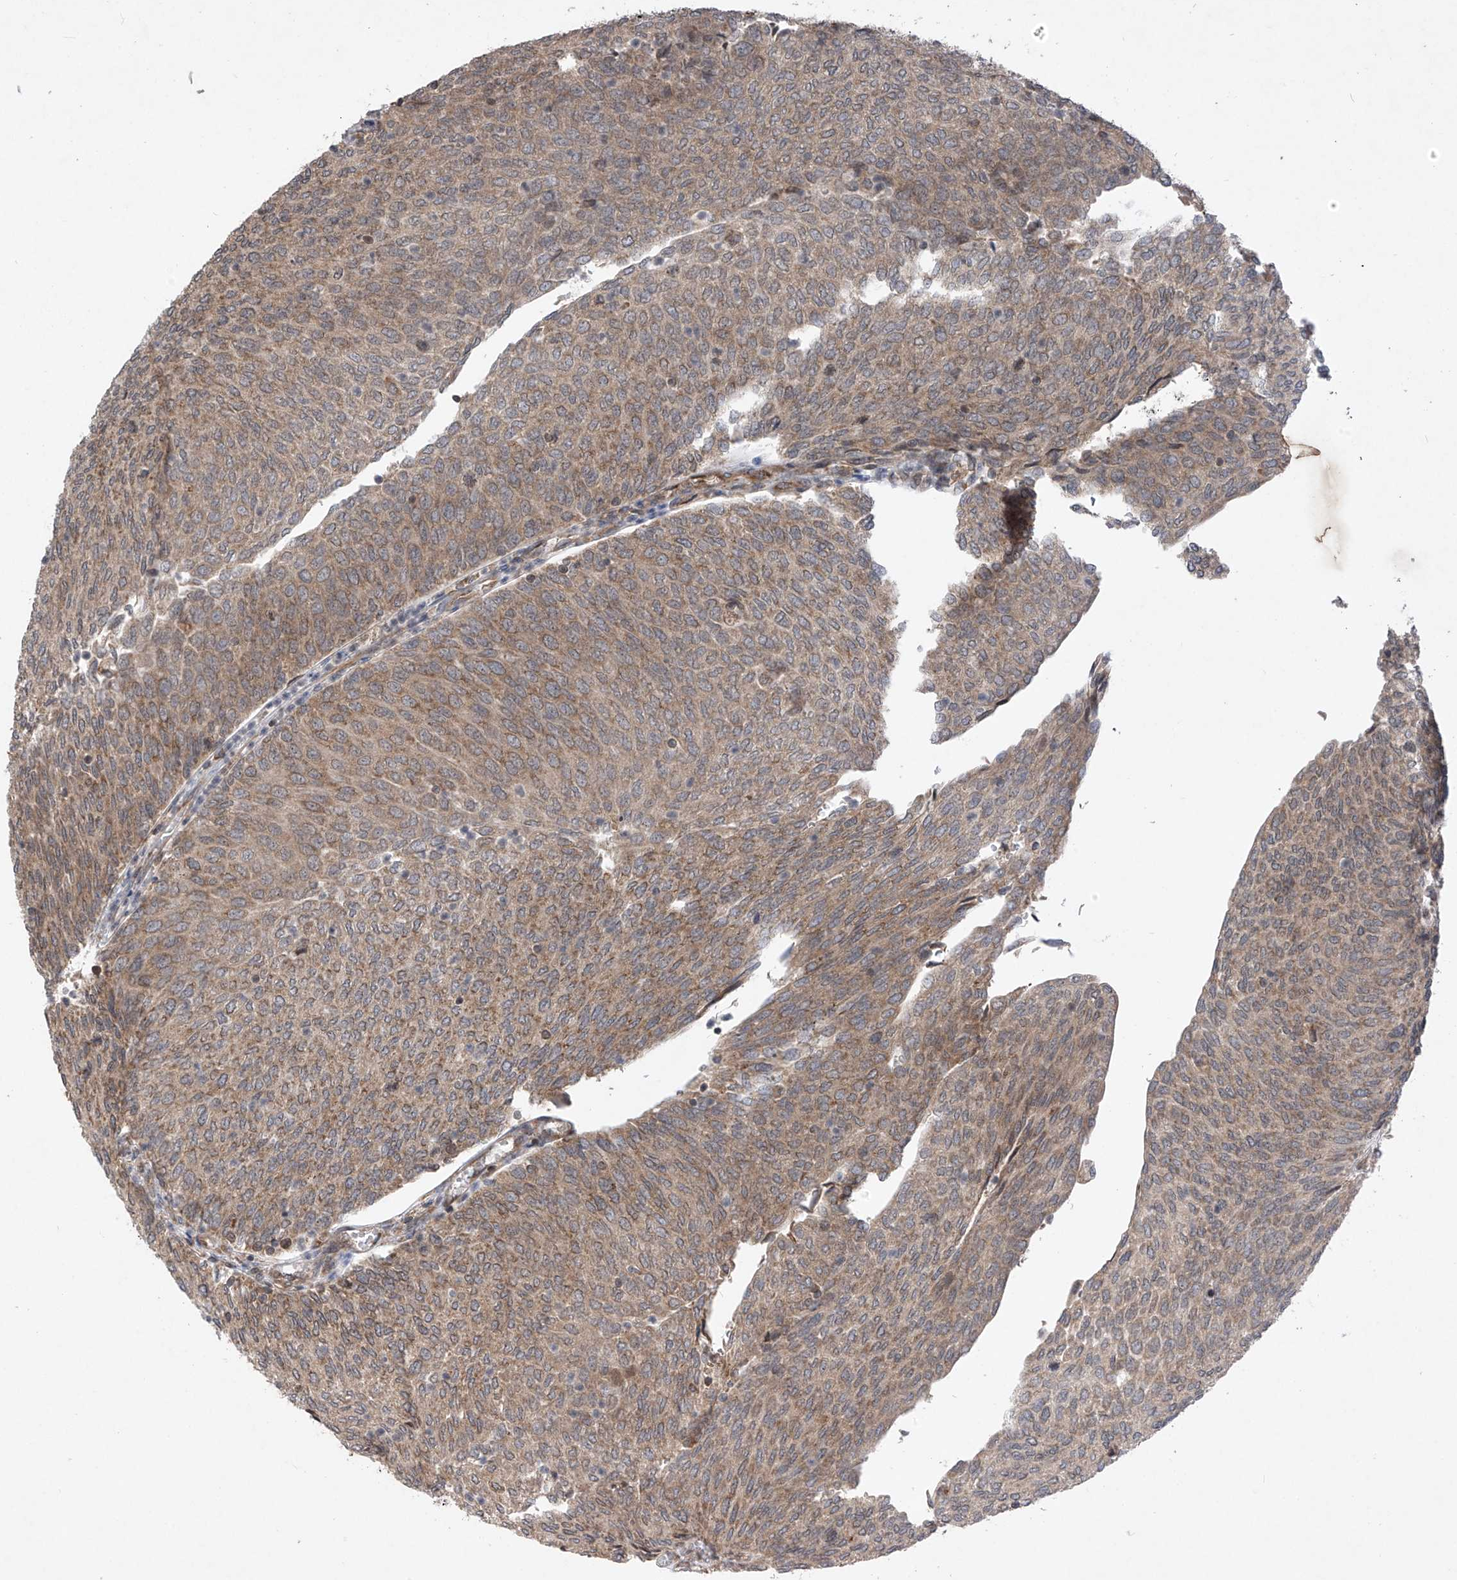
{"staining": {"intensity": "weak", "quantity": ">75%", "location": "cytoplasmic/membranous"}, "tissue": "urothelial cancer", "cell_type": "Tumor cells", "image_type": "cancer", "snomed": [{"axis": "morphology", "description": "Urothelial carcinoma, Low grade"}, {"axis": "topography", "description": "Urinary bladder"}], "caption": "A brown stain highlights weak cytoplasmic/membranous positivity of a protein in low-grade urothelial carcinoma tumor cells.", "gene": "RPL34", "patient": {"sex": "female", "age": 79}}